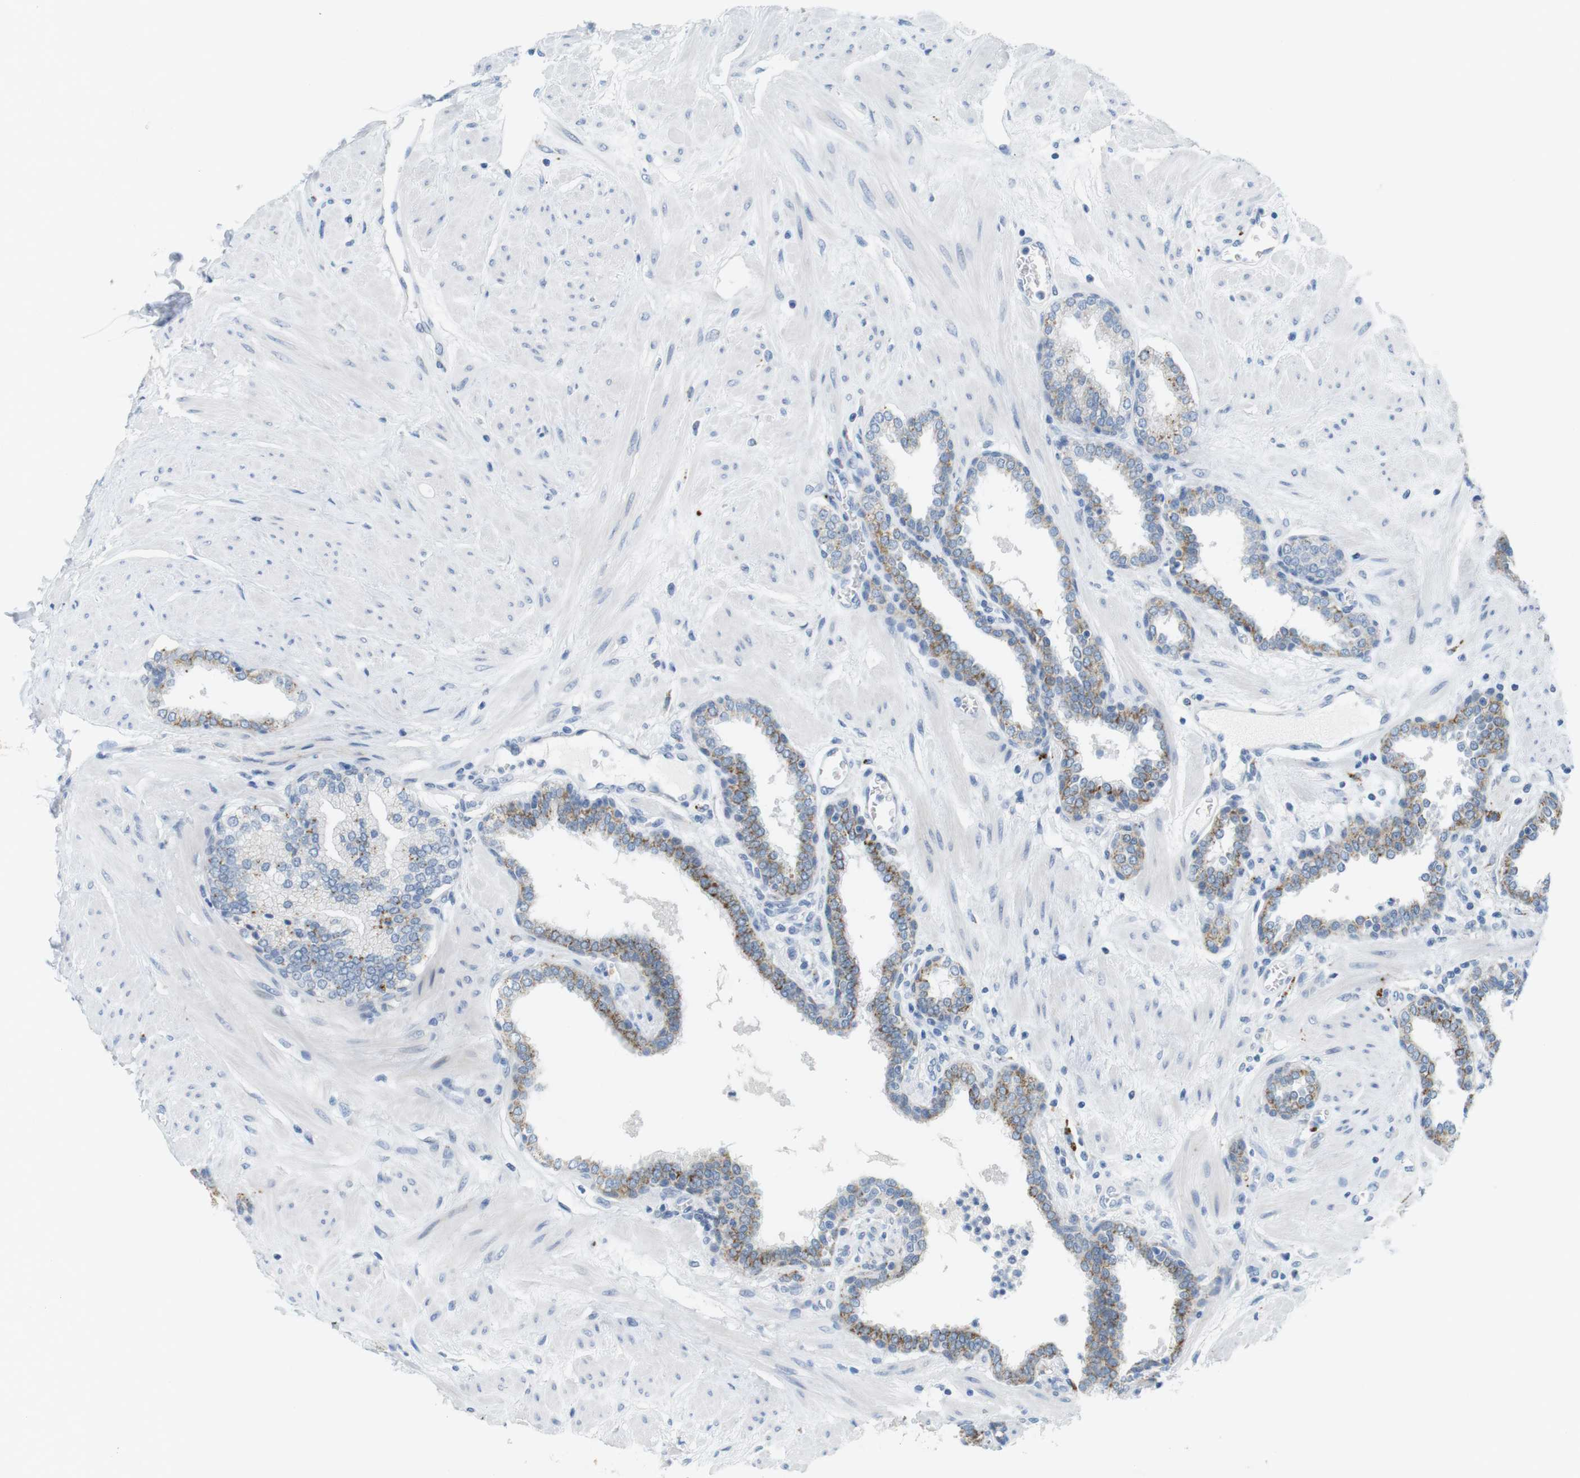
{"staining": {"intensity": "moderate", "quantity": "25%-75%", "location": "cytoplasmic/membranous"}, "tissue": "prostate", "cell_type": "Glandular cells", "image_type": "normal", "snomed": [{"axis": "morphology", "description": "Normal tissue, NOS"}, {"axis": "topography", "description": "Prostate"}], "caption": "Moderate cytoplasmic/membranous staining for a protein is present in about 25%-75% of glandular cells of unremarkable prostate using IHC.", "gene": "YIPF1", "patient": {"sex": "male", "age": 51}}